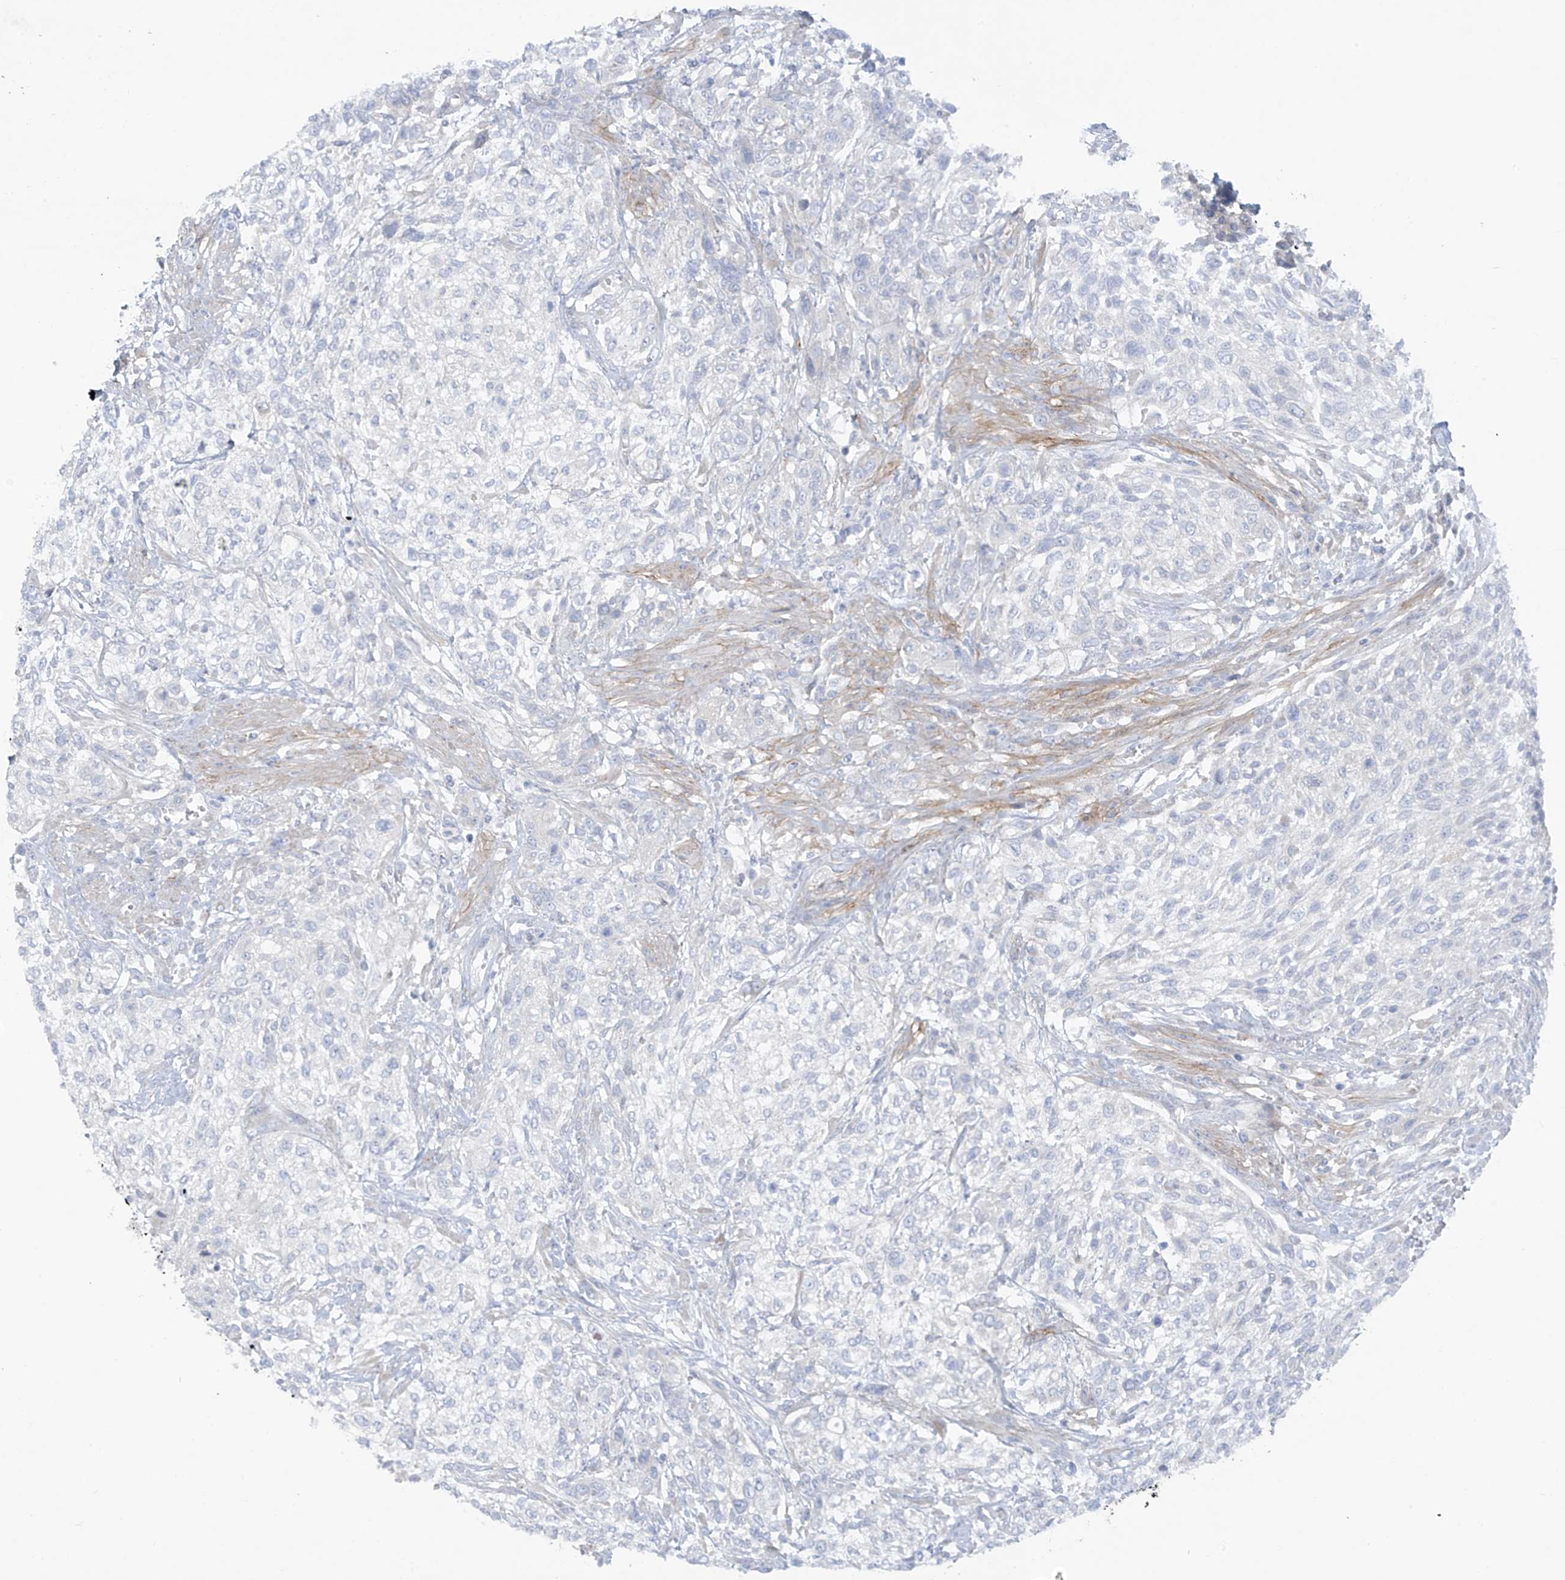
{"staining": {"intensity": "negative", "quantity": "none", "location": "none"}, "tissue": "urothelial cancer", "cell_type": "Tumor cells", "image_type": "cancer", "snomed": [{"axis": "morphology", "description": "Urothelial carcinoma, High grade"}, {"axis": "topography", "description": "Urinary bladder"}], "caption": "Immunohistochemistry photomicrograph of human high-grade urothelial carcinoma stained for a protein (brown), which reveals no positivity in tumor cells.", "gene": "TRMT2B", "patient": {"sex": "male", "age": 35}}